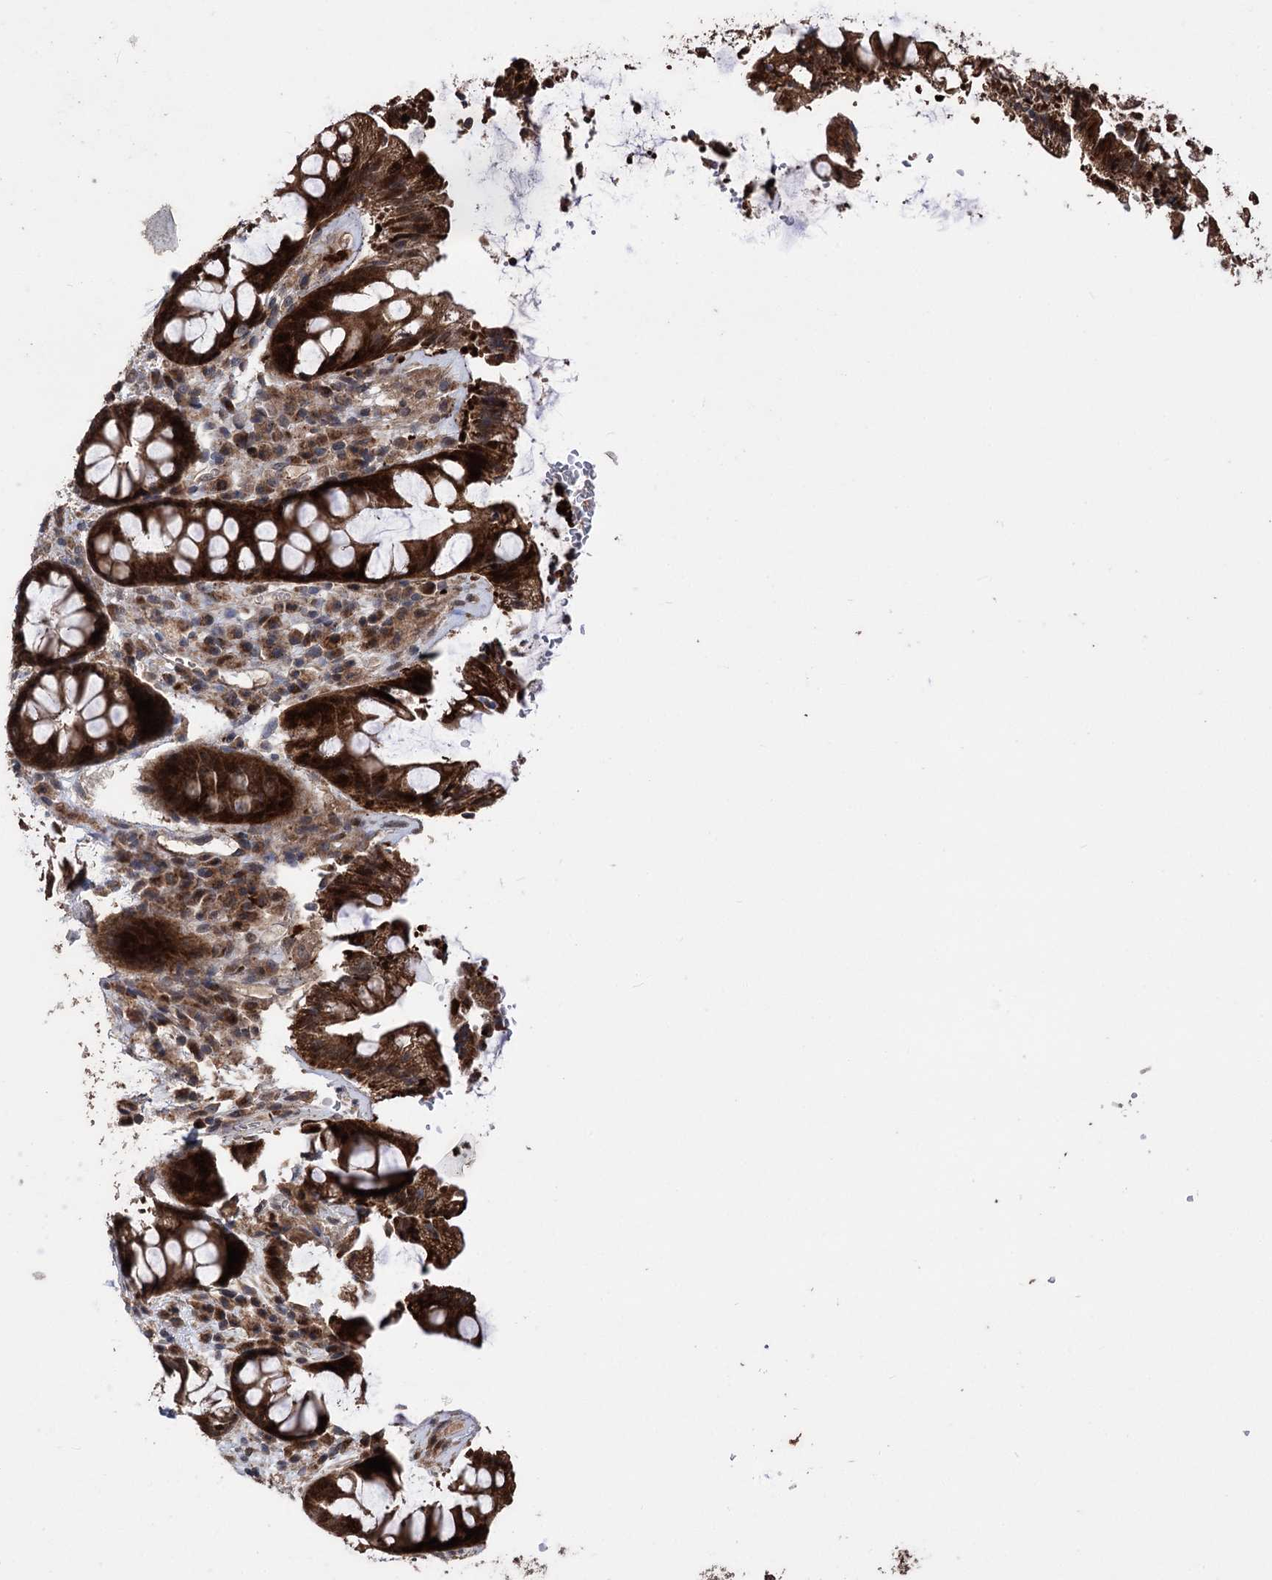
{"staining": {"intensity": "strong", "quantity": ">75%", "location": "cytoplasmic/membranous"}, "tissue": "rectum", "cell_type": "Glandular cells", "image_type": "normal", "snomed": [{"axis": "morphology", "description": "Normal tissue, NOS"}, {"axis": "topography", "description": "Rectum"}], "caption": "Immunohistochemistry histopathology image of benign human rectum stained for a protein (brown), which demonstrates high levels of strong cytoplasmic/membranous staining in approximately >75% of glandular cells.", "gene": "RASSF3", "patient": {"sex": "female", "age": 46}}